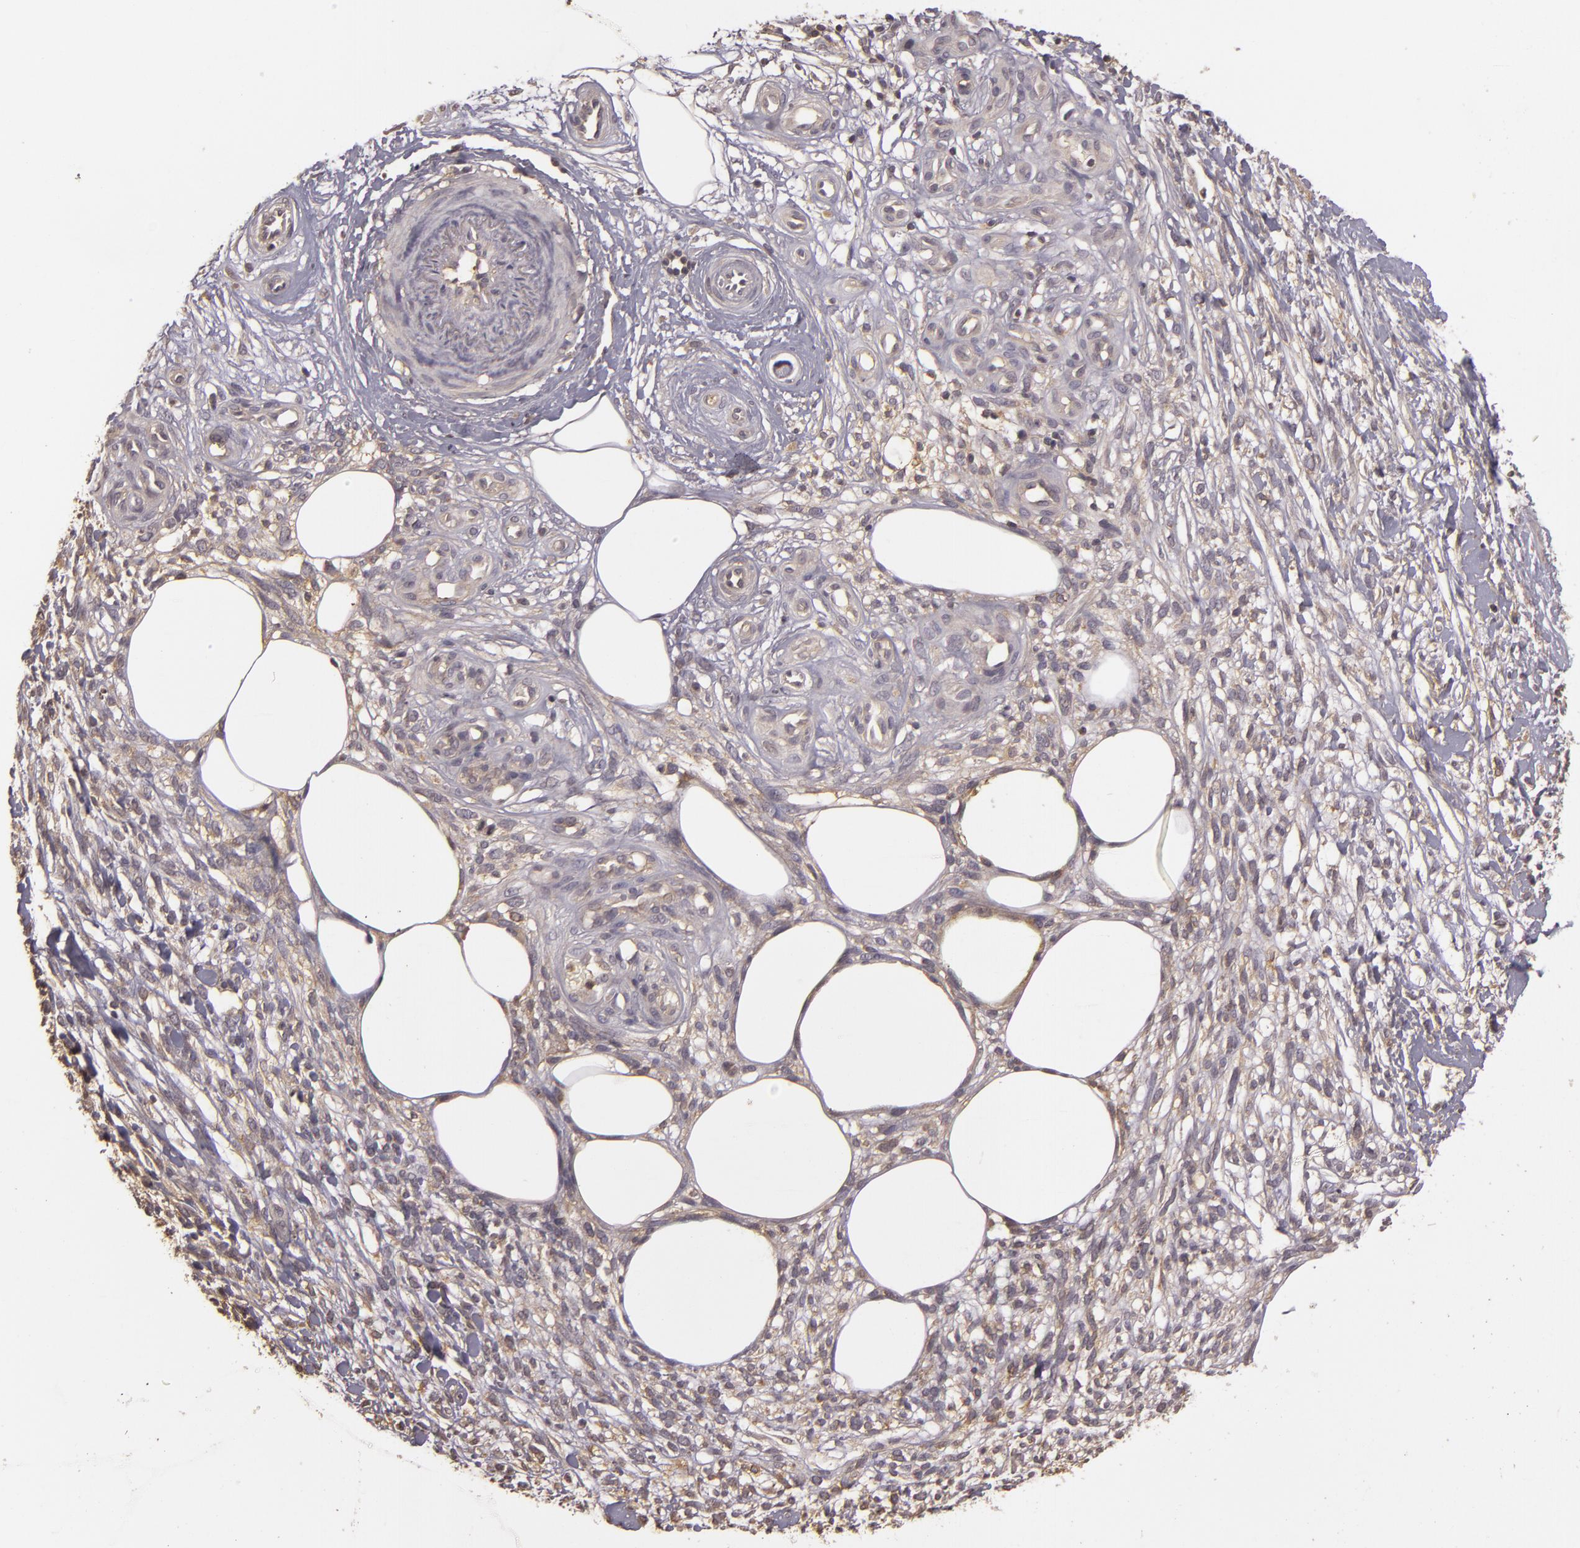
{"staining": {"intensity": "weak", "quantity": ">75%", "location": "cytoplasmic/membranous"}, "tissue": "melanoma", "cell_type": "Tumor cells", "image_type": "cancer", "snomed": [{"axis": "morphology", "description": "Malignant melanoma, NOS"}, {"axis": "topography", "description": "Skin"}], "caption": "IHC (DAB) staining of malignant melanoma displays weak cytoplasmic/membranous protein positivity in approximately >75% of tumor cells.", "gene": "HRAS", "patient": {"sex": "female", "age": 85}}